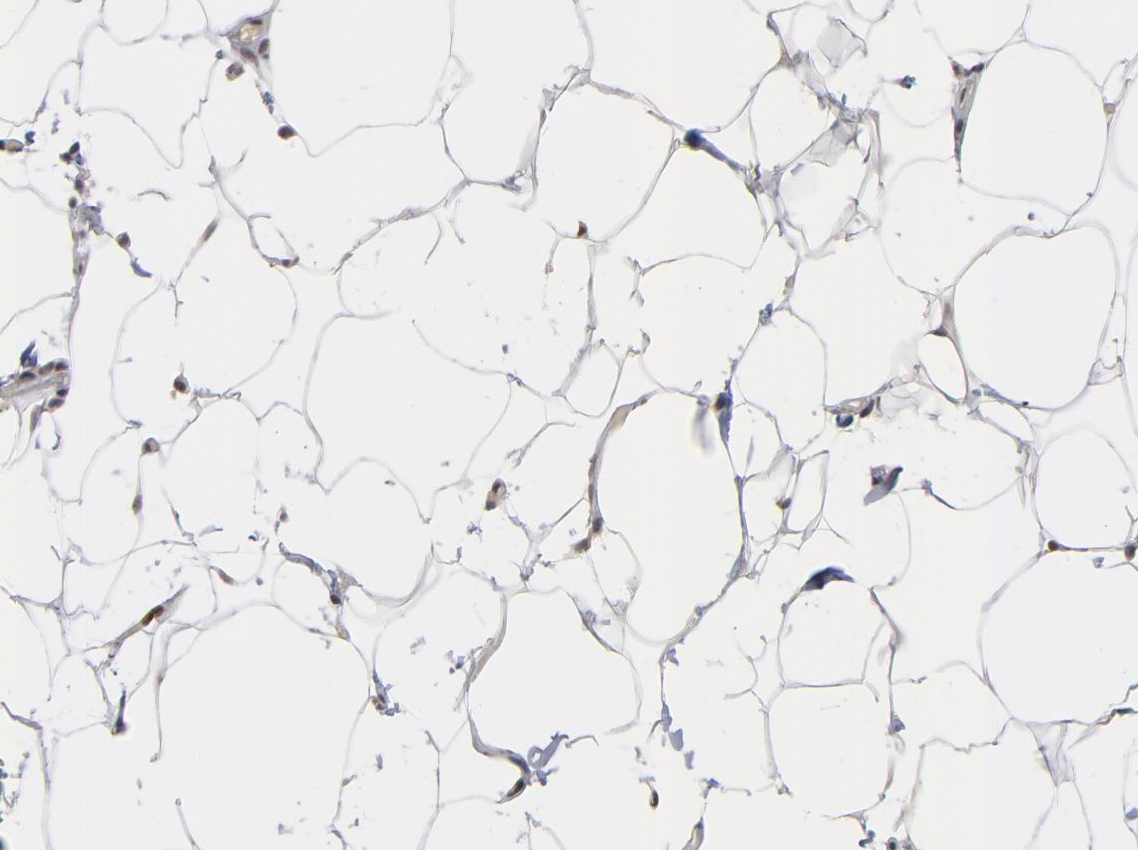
{"staining": {"intensity": "moderate", "quantity": "25%-75%", "location": "nuclear"}, "tissue": "adipose tissue", "cell_type": "Adipocytes", "image_type": "normal", "snomed": [{"axis": "morphology", "description": "Normal tissue, NOS"}, {"axis": "topography", "description": "Vascular tissue"}], "caption": "High-power microscopy captured an immunohistochemistry image of benign adipose tissue, revealing moderate nuclear staining in approximately 25%-75% of adipocytes.", "gene": "ZNF419", "patient": {"sex": "male", "age": 41}}